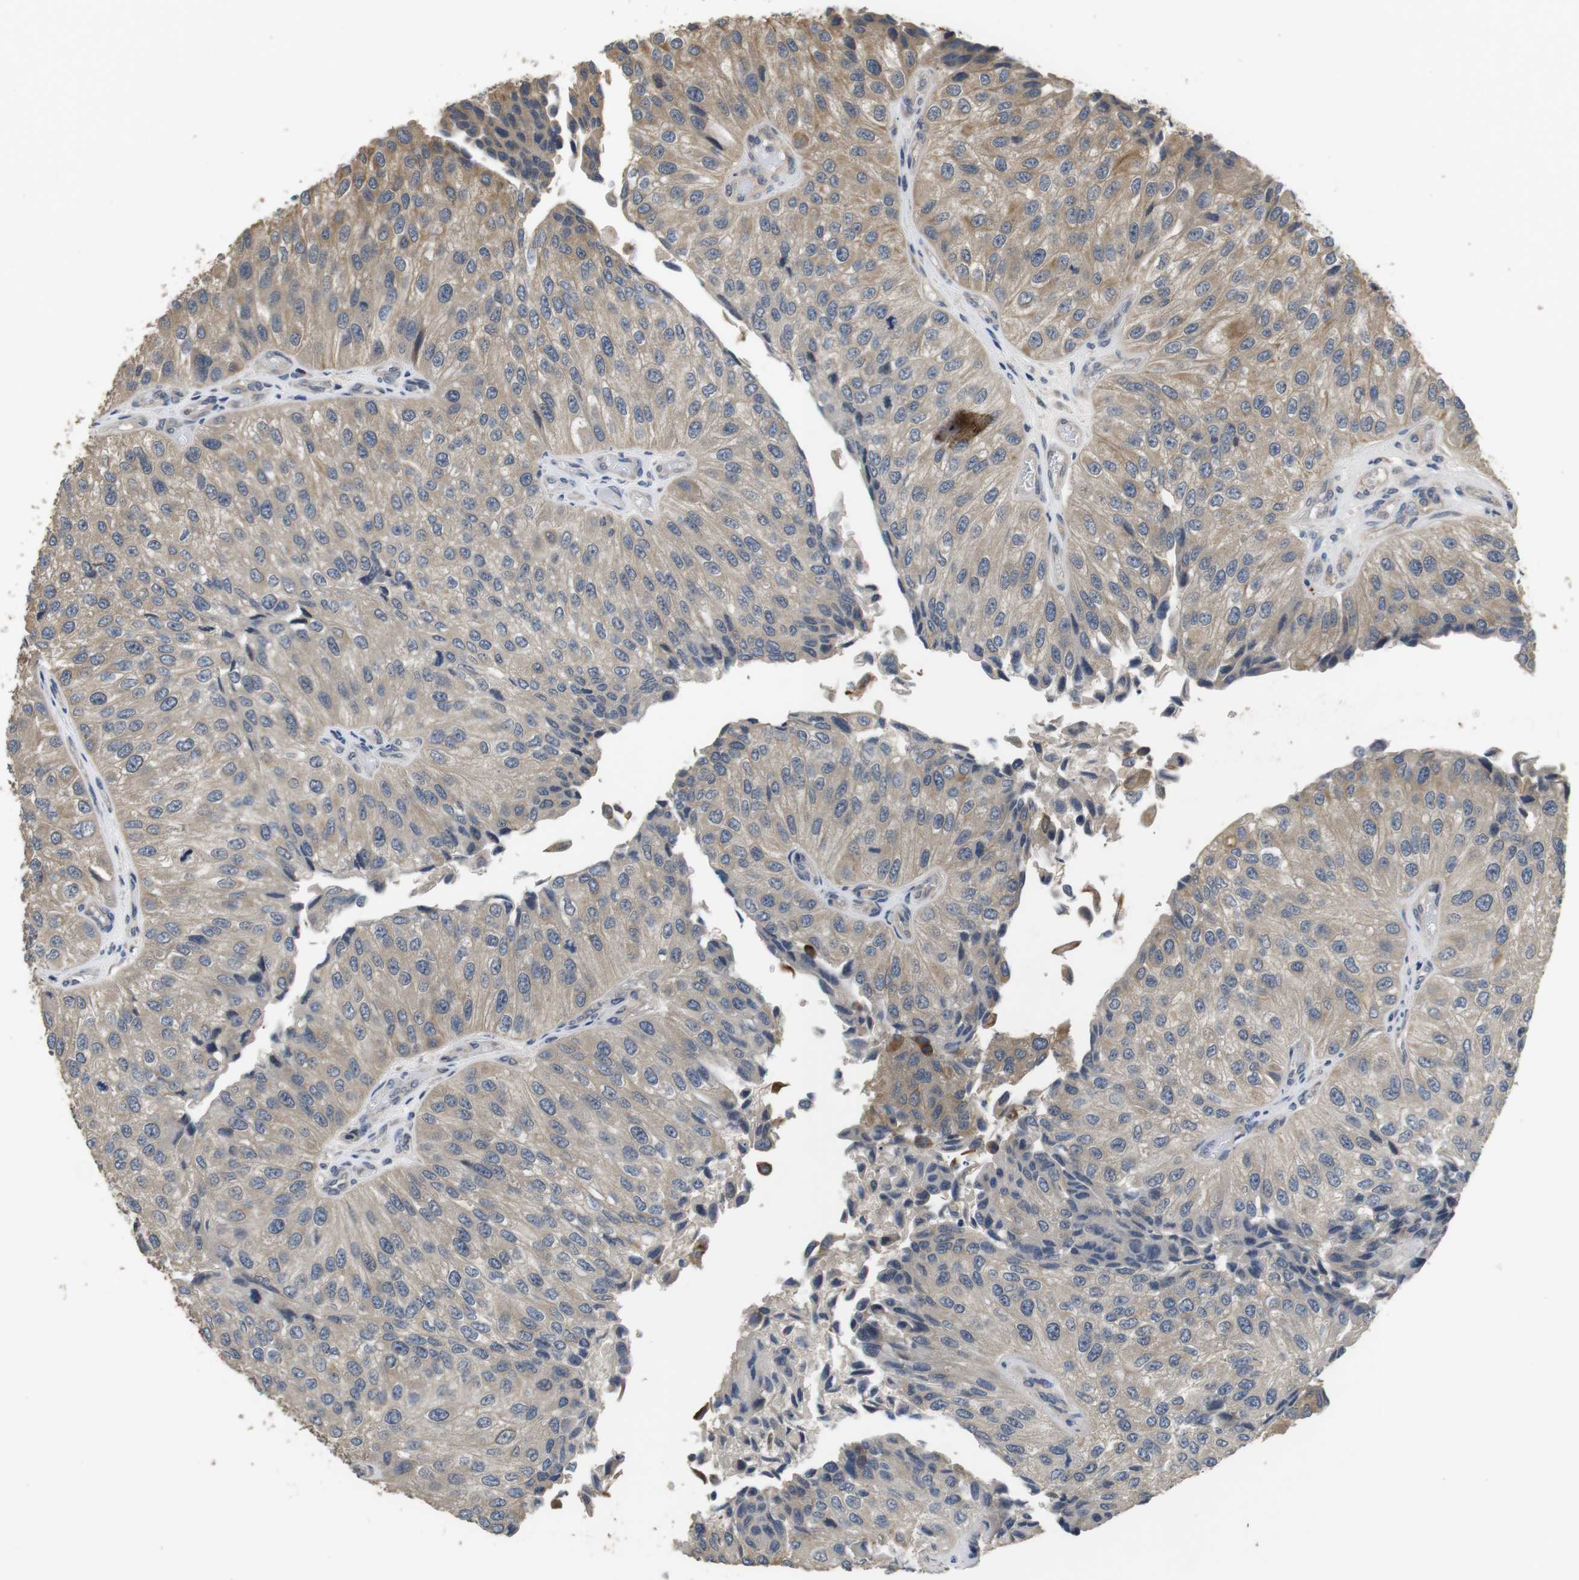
{"staining": {"intensity": "weak", "quantity": "25%-75%", "location": "cytoplasmic/membranous"}, "tissue": "urothelial cancer", "cell_type": "Tumor cells", "image_type": "cancer", "snomed": [{"axis": "morphology", "description": "Urothelial carcinoma, High grade"}, {"axis": "topography", "description": "Kidney"}, {"axis": "topography", "description": "Urinary bladder"}], "caption": "This image reveals IHC staining of high-grade urothelial carcinoma, with low weak cytoplasmic/membranous positivity in about 25%-75% of tumor cells.", "gene": "ADGRL3", "patient": {"sex": "male", "age": 77}}